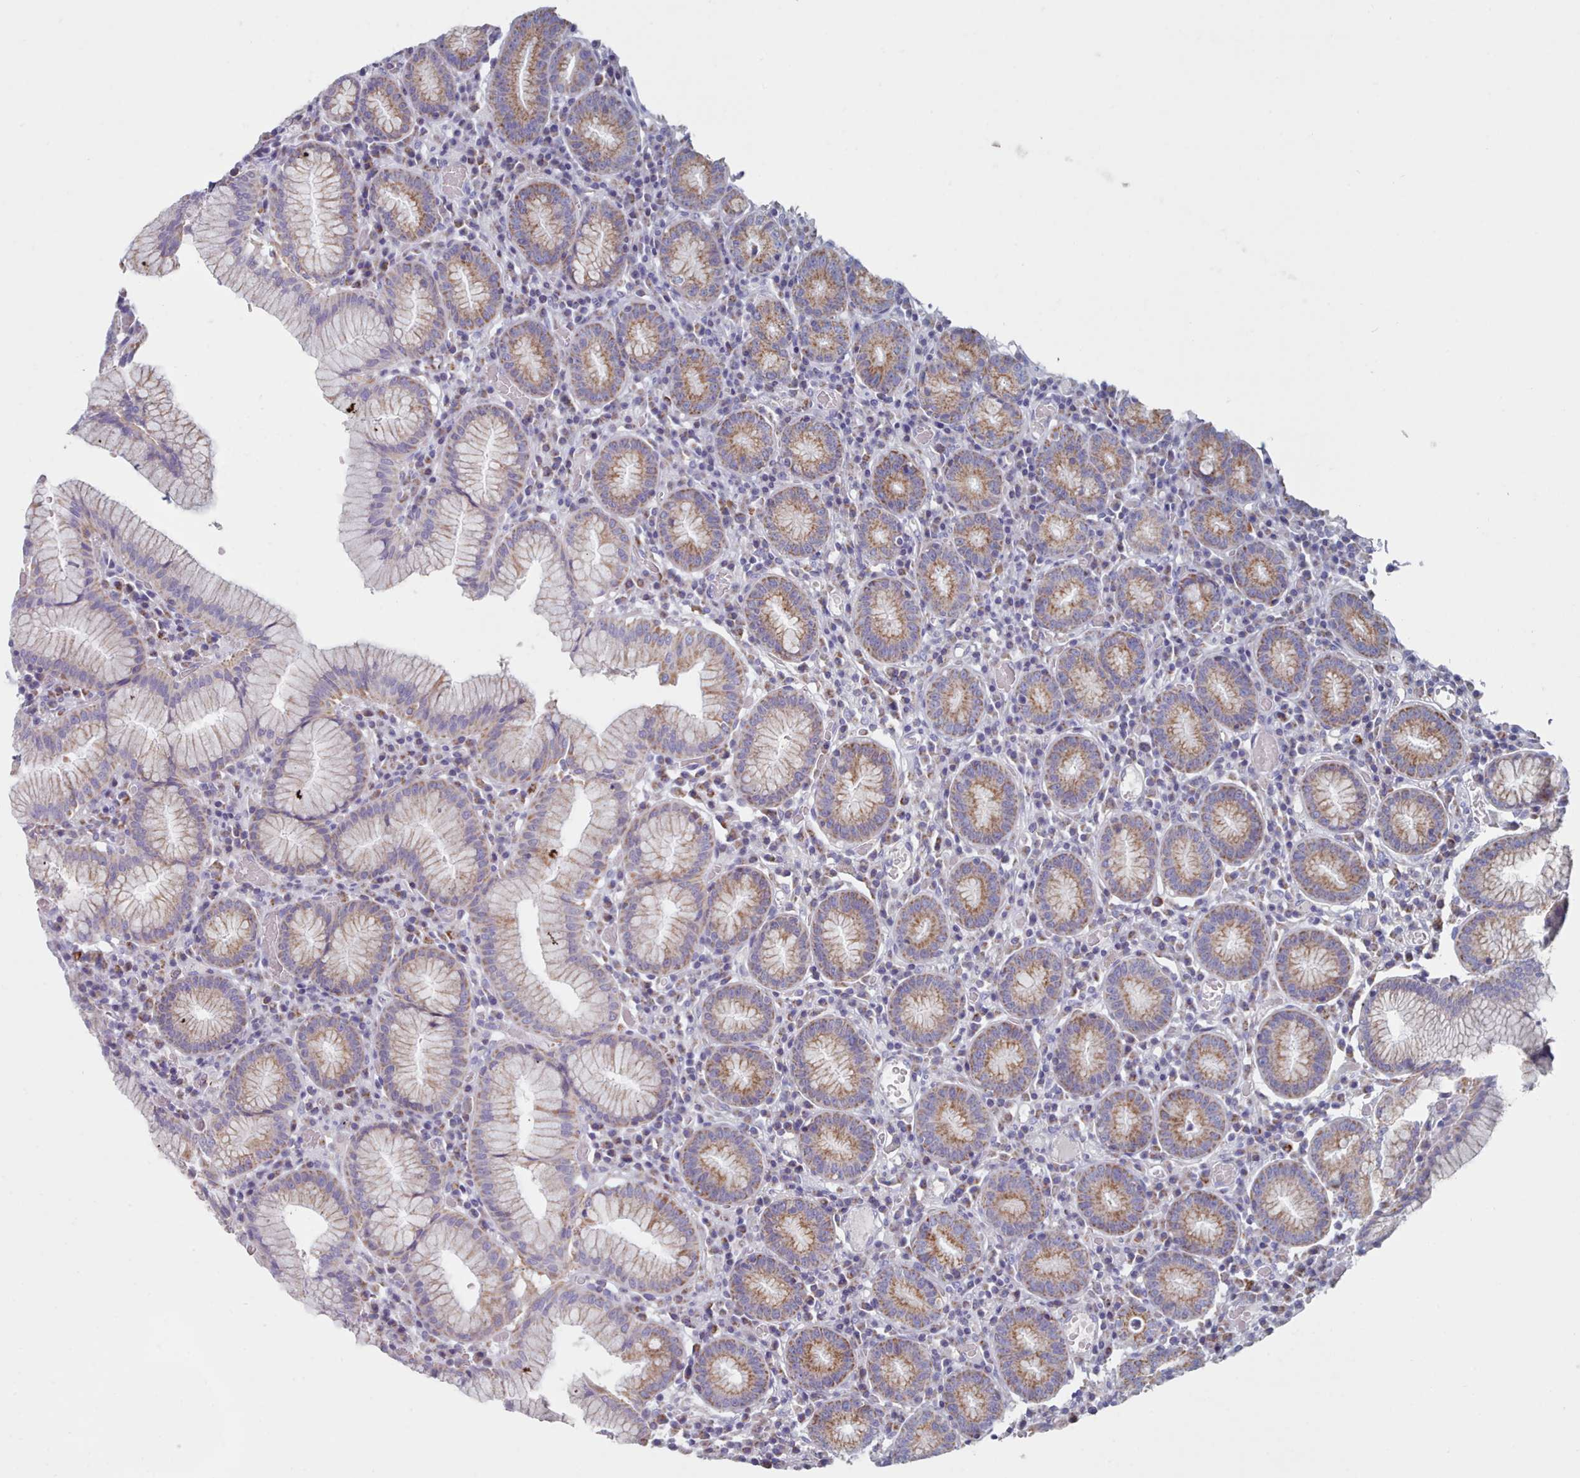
{"staining": {"intensity": "moderate", "quantity": "25%-75%", "location": "cytoplasmic/membranous"}, "tissue": "stomach", "cell_type": "Glandular cells", "image_type": "normal", "snomed": [{"axis": "morphology", "description": "Normal tissue, NOS"}, {"axis": "topography", "description": "Stomach"}], "caption": "Immunohistochemical staining of unremarkable stomach reveals 25%-75% levels of moderate cytoplasmic/membranous protein staining in approximately 25%-75% of glandular cells.", "gene": "HAO1", "patient": {"sex": "male", "age": 55}}